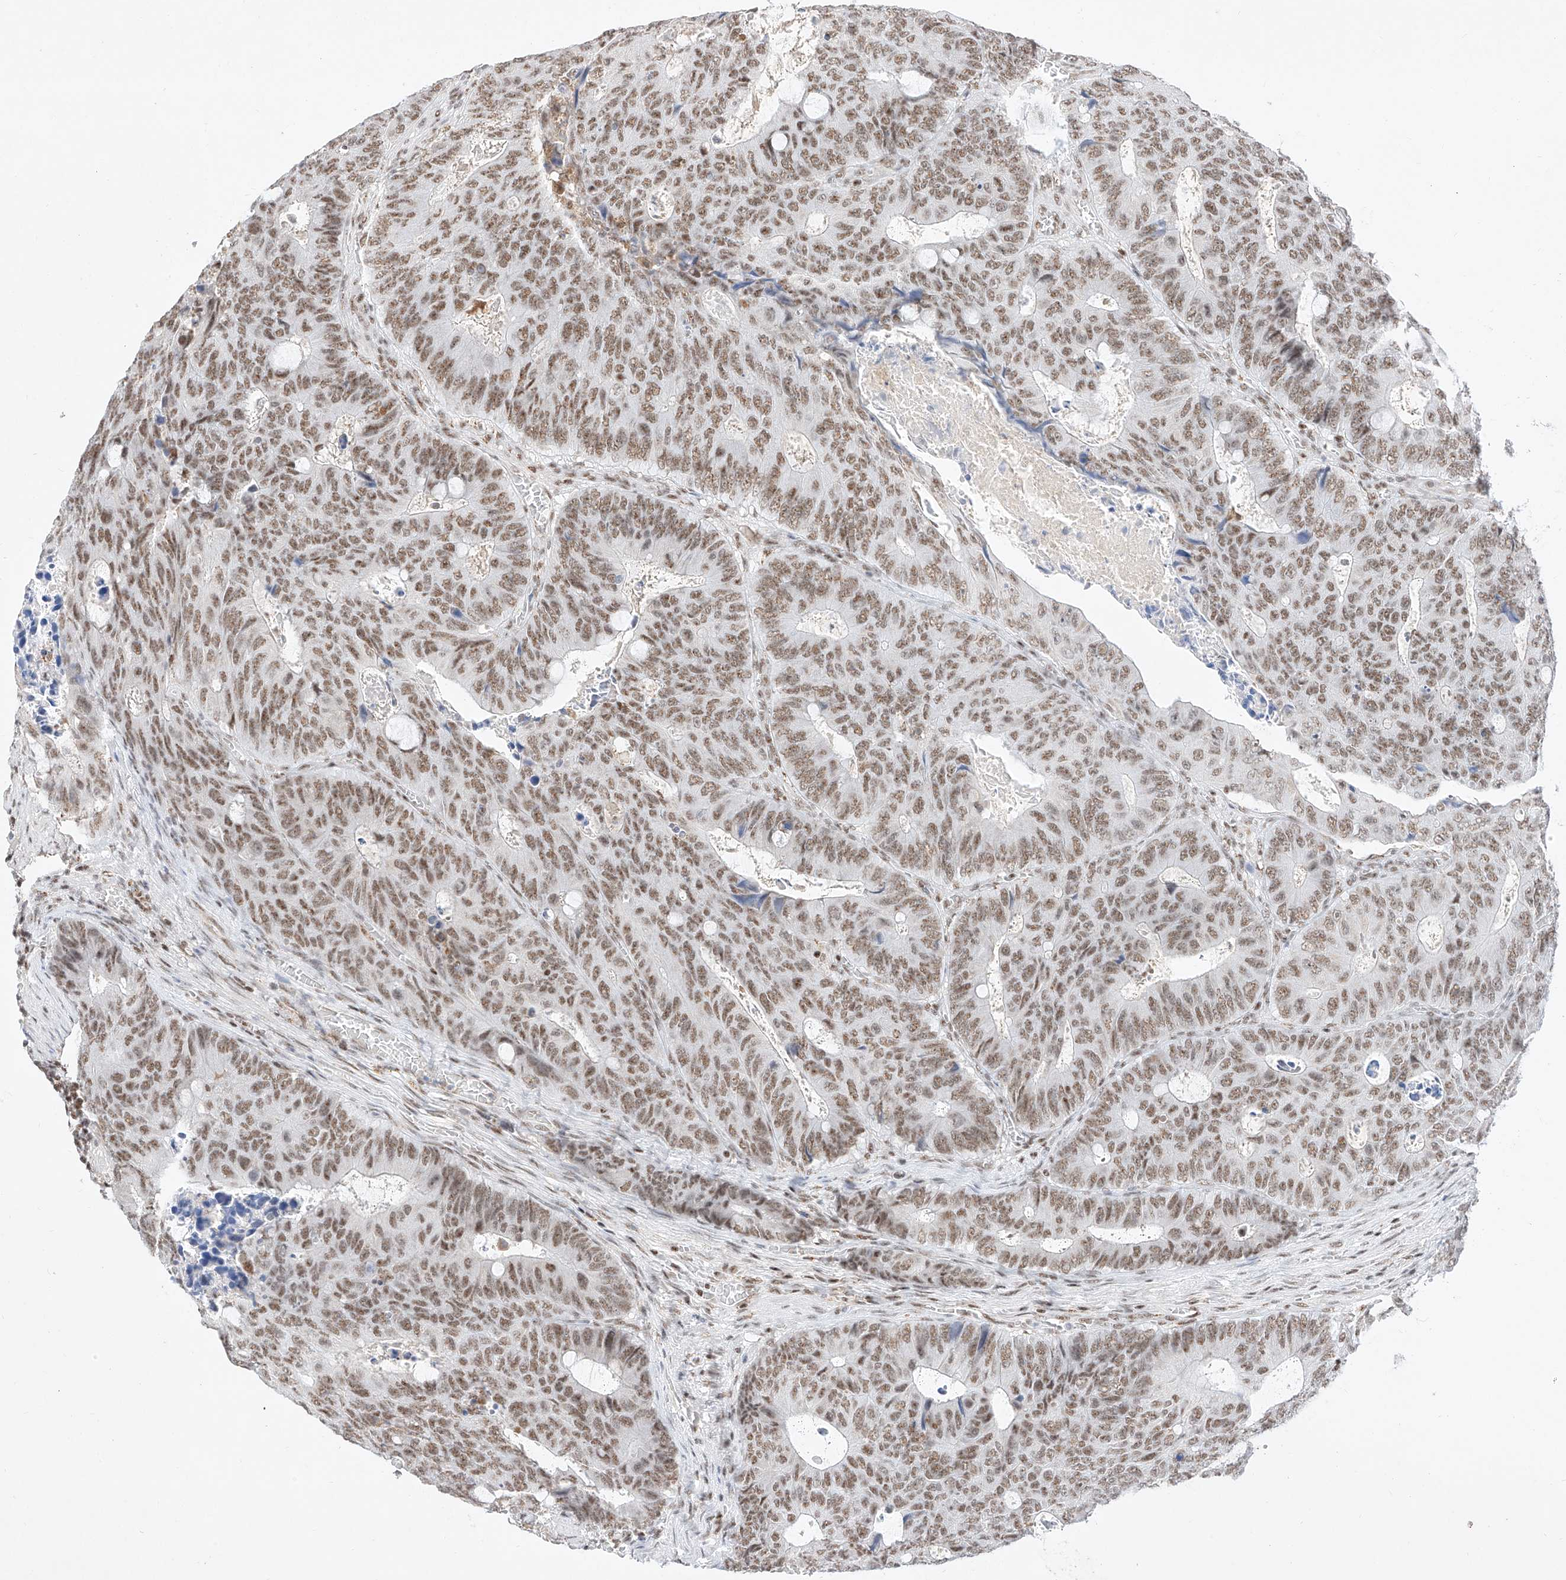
{"staining": {"intensity": "moderate", "quantity": ">75%", "location": "nuclear"}, "tissue": "colorectal cancer", "cell_type": "Tumor cells", "image_type": "cancer", "snomed": [{"axis": "morphology", "description": "Adenocarcinoma, NOS"}, {"axis": "topography", "description": "Colon"}], "caption": "Immunohistochemical staining of colorectal adenocarcinoma displays medium levels of moderate nuclear expression in approximately >75% of tumor cells.", "gene": "NRF1", "patient": {"sex": "male", "age": 87}}